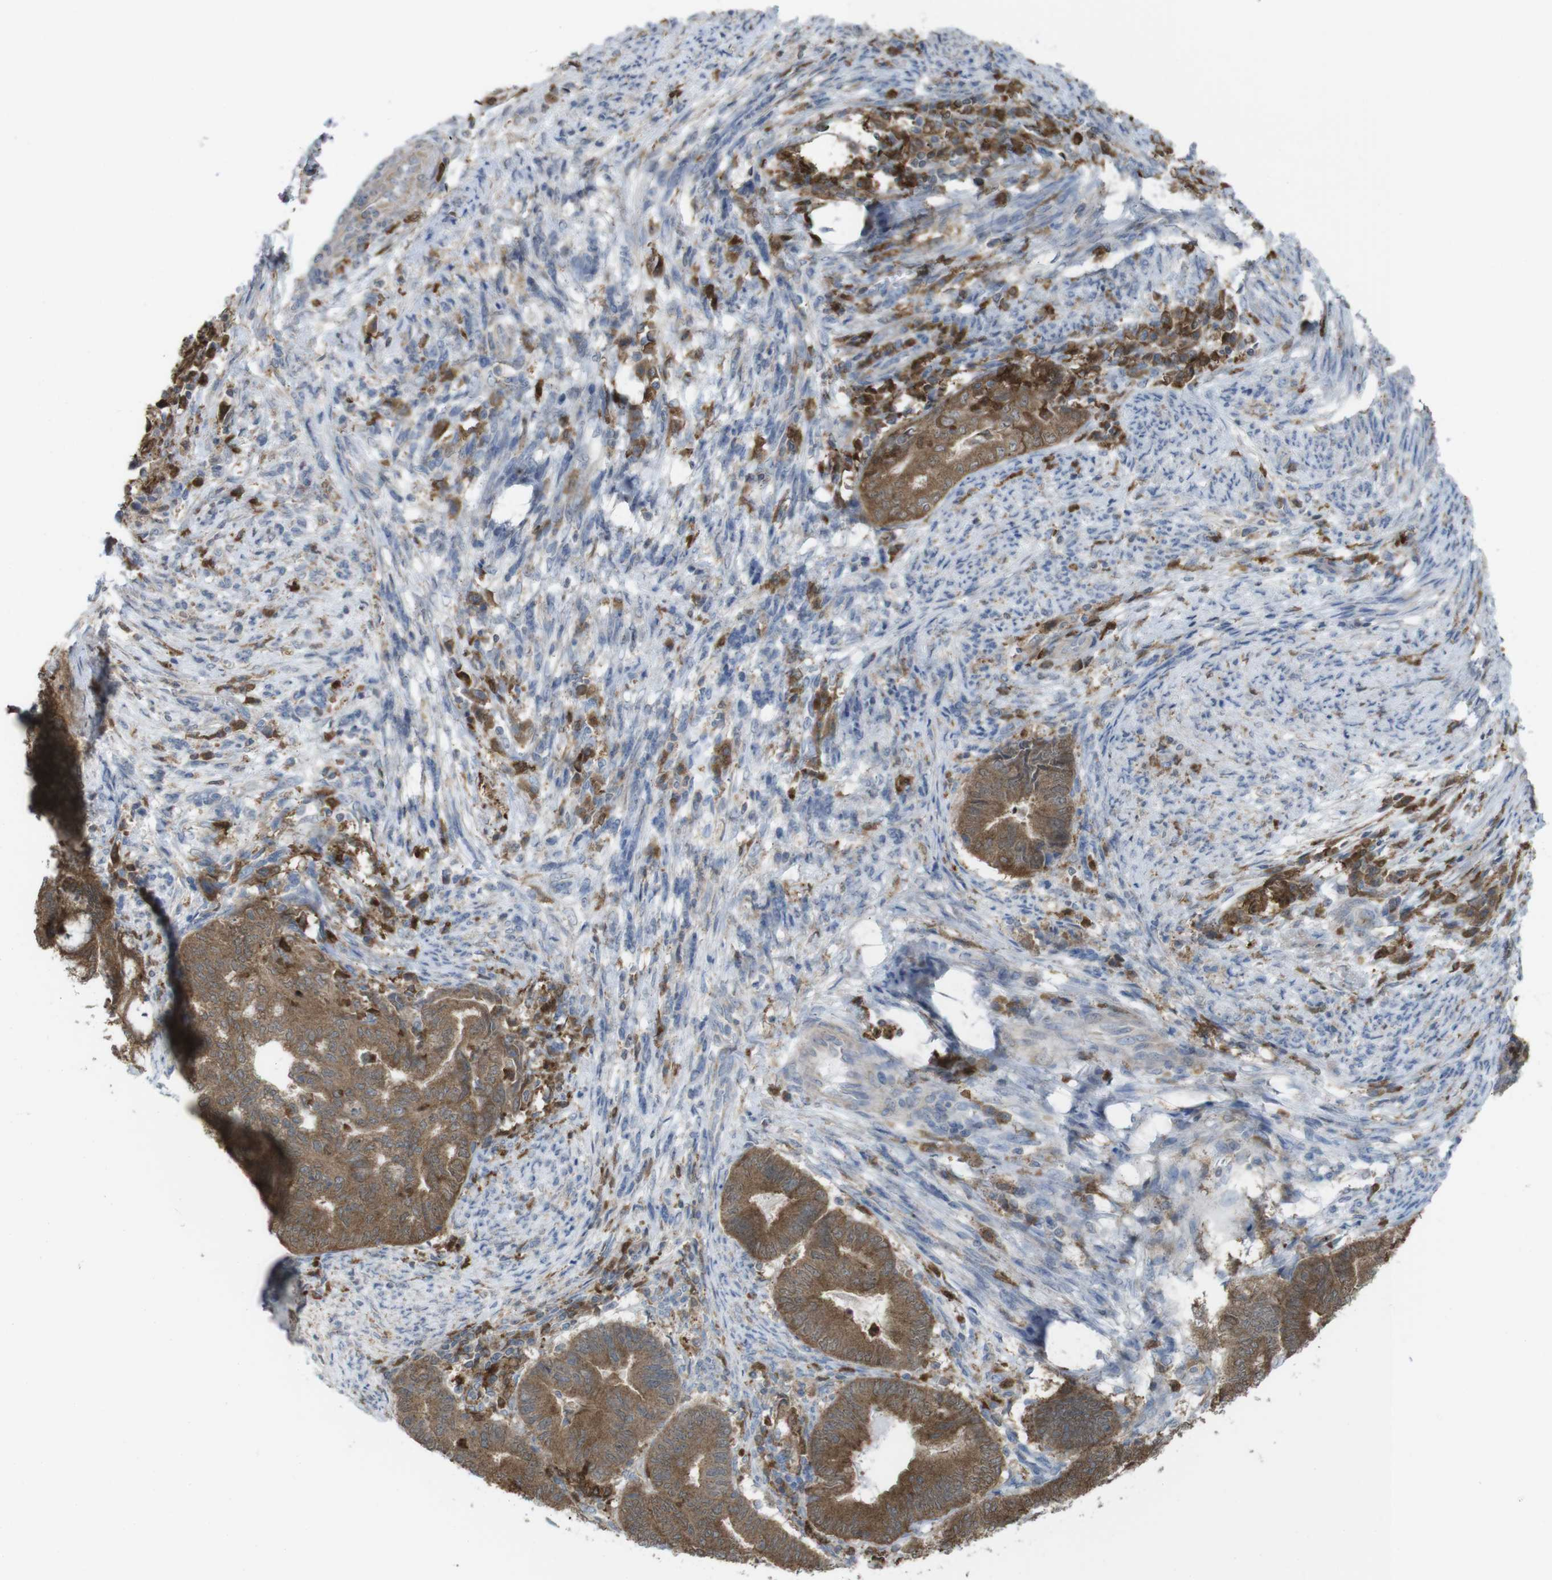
{"staining": {"intensity": "moderate", "quantity": ">75%", "location": "cytoplasmic/membranous"}, "tissue": "endometrial cancer", "cell_type": "Tumor cells", "image_type": "cancer", "snomed": [{"axis": "morphology", "description": "Adenocarcinoma, NOS"}, {"axis": "topography", "description": "Endometrium"}], "caption": "This image shows immunohistochemistry (IHC) staining of endometrial cancer (adenocarcinoma), with medium moderate cytoplasmic/membranous positivity in approximately >75% of tumor cells.", "gene": "PRKCD", "patient": {"sex": "female", "age": 79}}